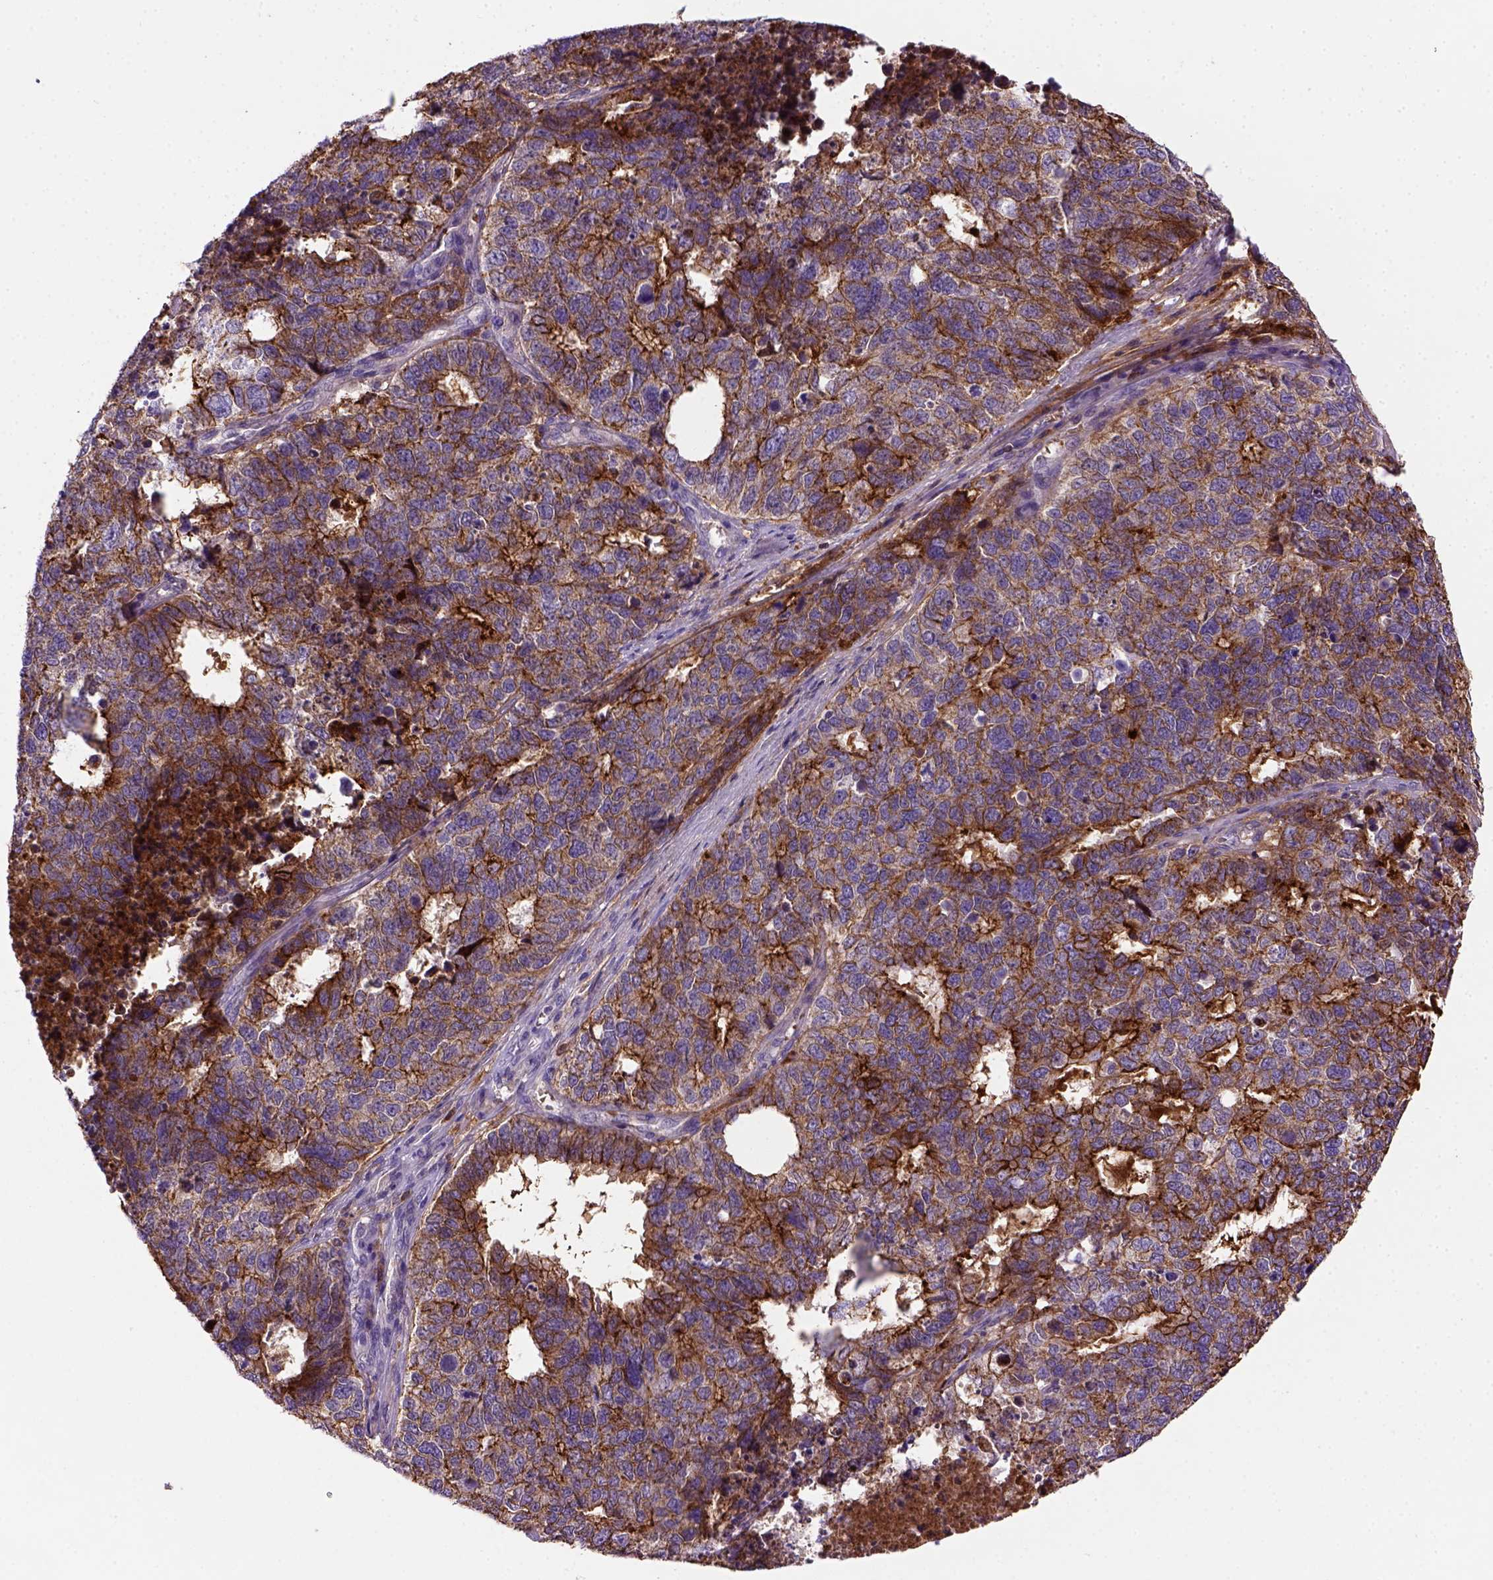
{"staining": {"intensity": "strong", "quantity": ">75%", "location": "cytoplasmic/membranous"}, "tissue": "cervical cancer", "cell_type": "Tumor cells", "image_type": "cancer", "snomed": [{"axis": "morphology", "description": "Squamous cell carcinoma, NOS"}, {"axis": "topography", "description": "Cervix"}], "caption": "Human squamous cell carcinoma (cervical) stained with a brown dye shows strong cytoplasmic/membranous positive positivity in approximately >75% of tumor cells.", "gene": "CDH1", "patient": {"sex": "female", "age": 63}}